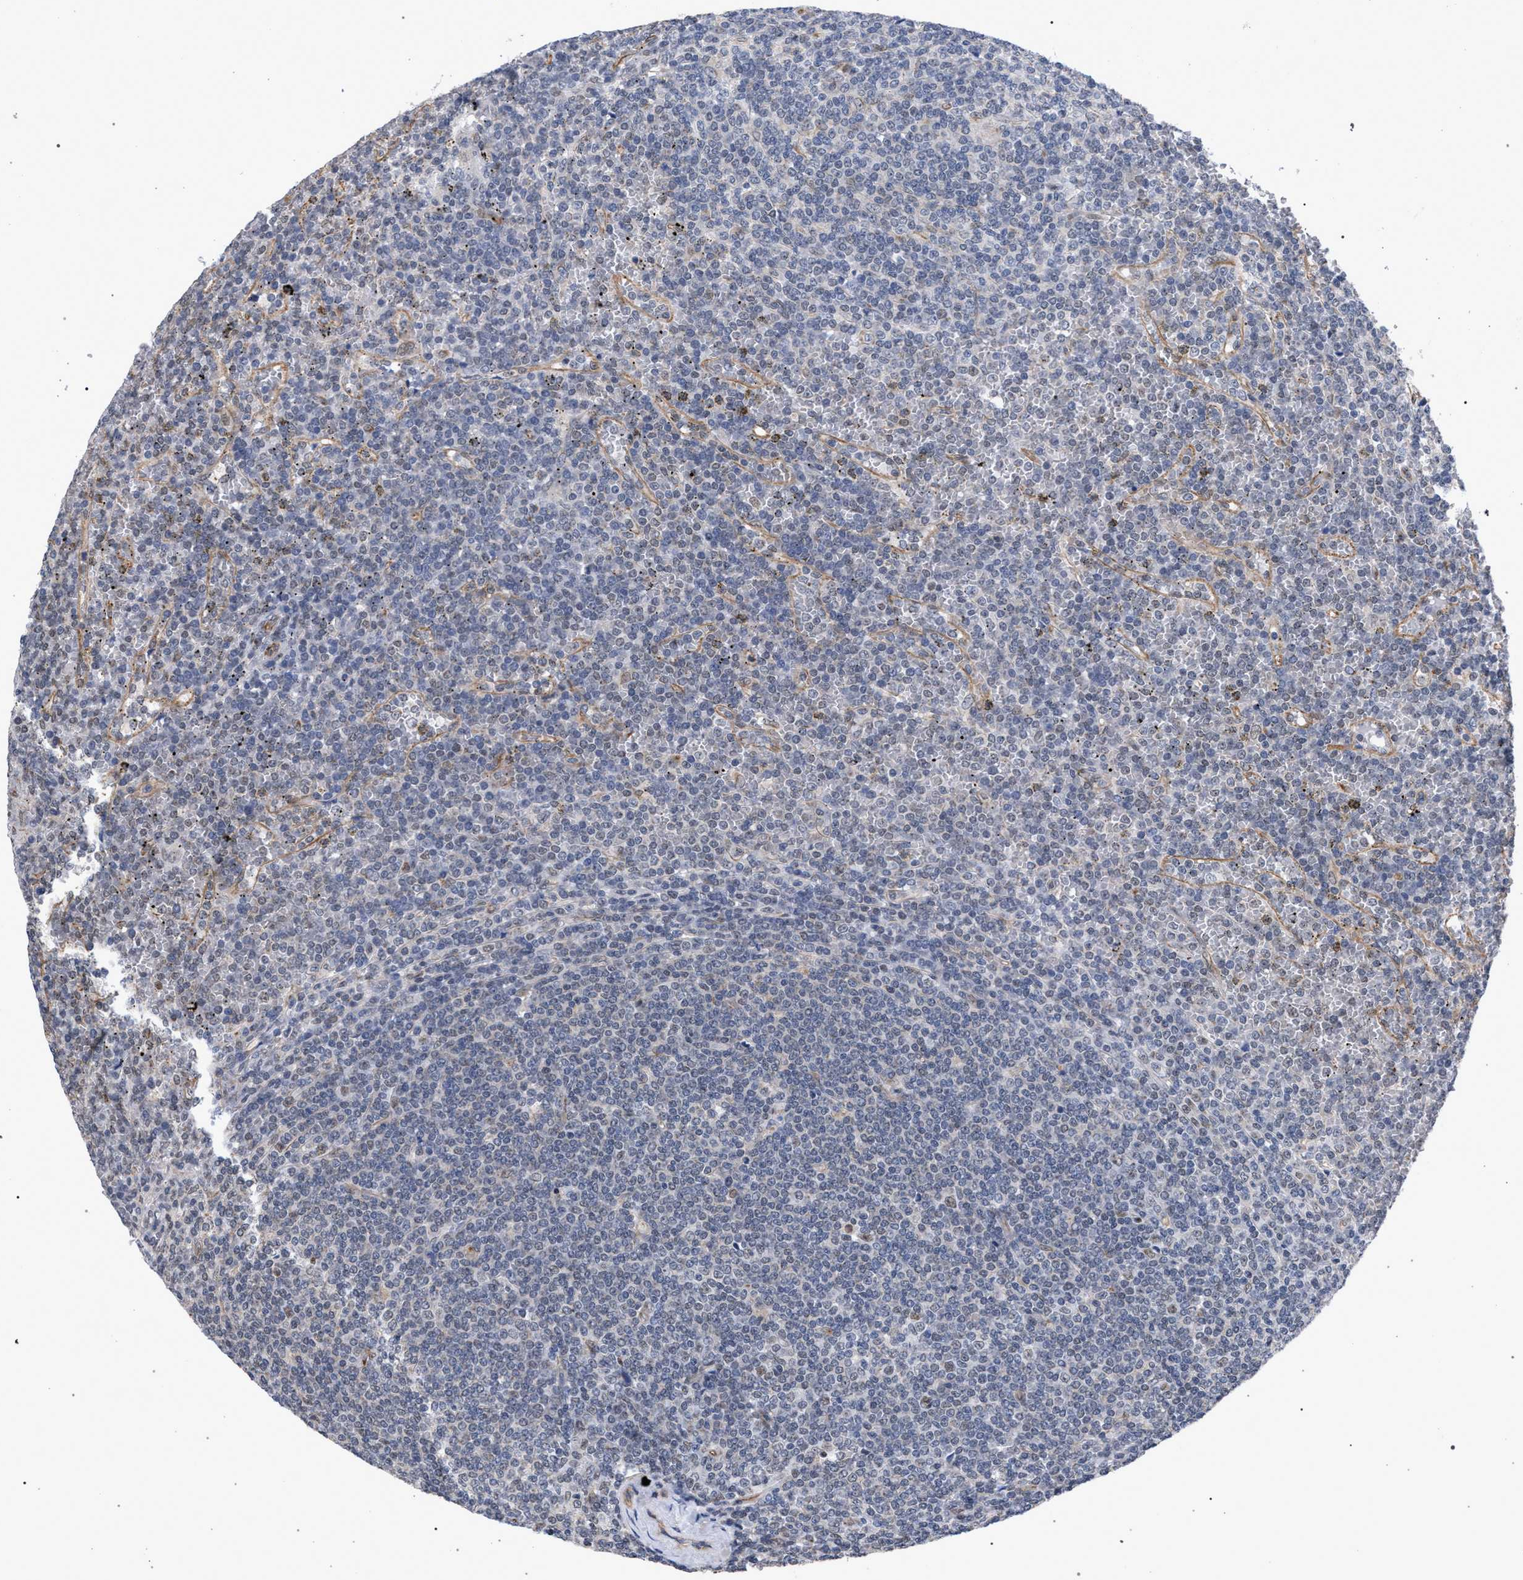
{"staining": {"intensity": "negative", "quantity": "none", "location": "none"}, "tissue": "lymphoma", "cell_type": "Tumor cells", "image_type": "cancer", "snomed": [{"axis": "morphology", "description": "Malignant lymphoma, non-Hodgkin's type, Low grade"}, {"axis": "topography", "description": "Spleen"}], "caption": "DAB (3,3'-diaminobenzidine) immunohistochemical staining of malignant lymphoma, non-Hodgkin's type (low-grade) exhibits no significant expression in tumor cells.", "gene": "GOLGA2", "patient": {"sex": "female", "age": 19}}